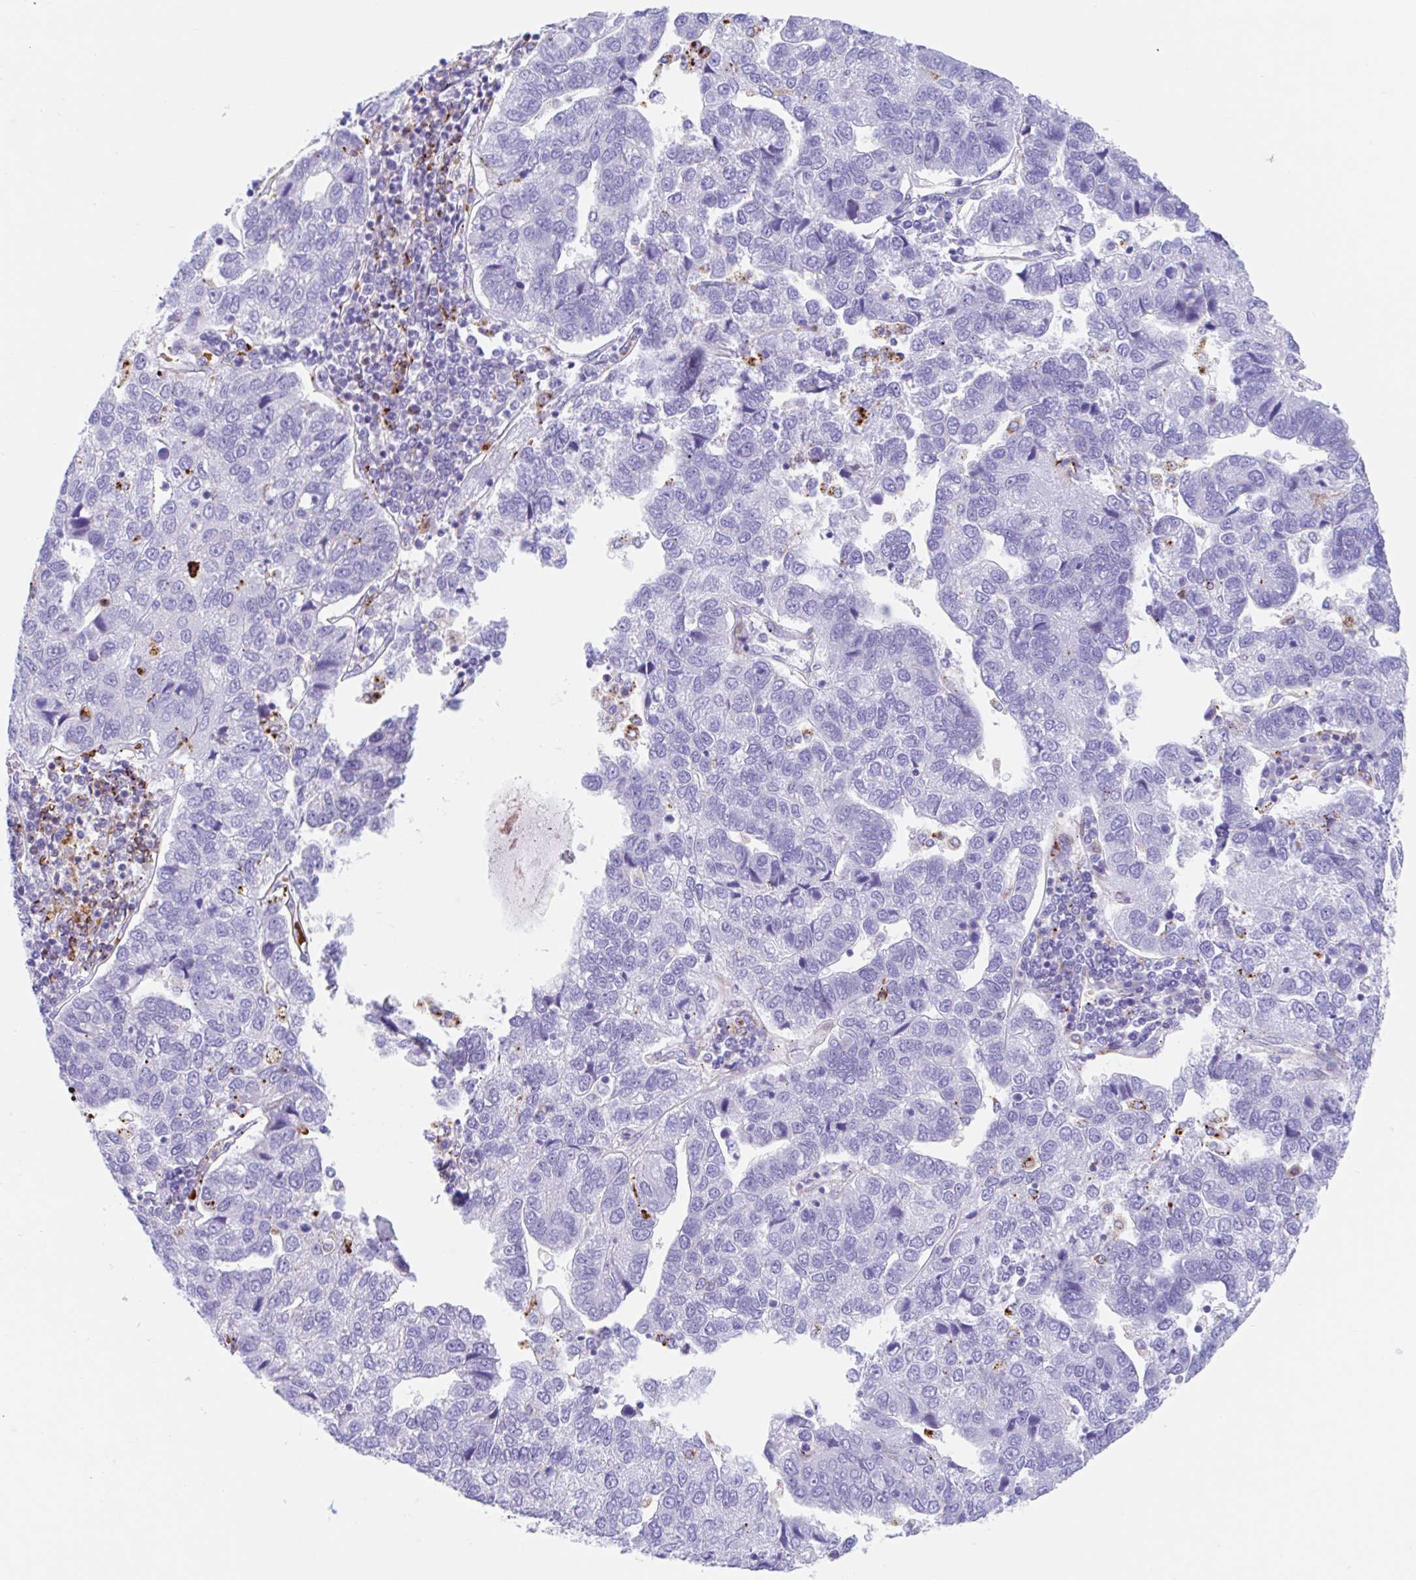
{"staining": {"intensity": "negative", "quantity": "none", "location": "none"}, "tissue": "pancreatic cancer", "cell_type": "Tumor cells", "image_type": "cancer", "snomed": [{"axis": "morphology", "description": "Adenocarcinoma, NOS"}, {"axis": "topography", "description": "Pancreas"}], "caption": "A histopathology image of human pancreatic adenocarcinoma is negative for staining in tumor cells. (Stains: DAB (3,3'-diaminobenzidine) IHC with hematoxylin counter stain, Microscopy: brightfield microscopy at high magnification).", "gene": "ANKRD9", "patient": {"sex": "female", "age": 61}}